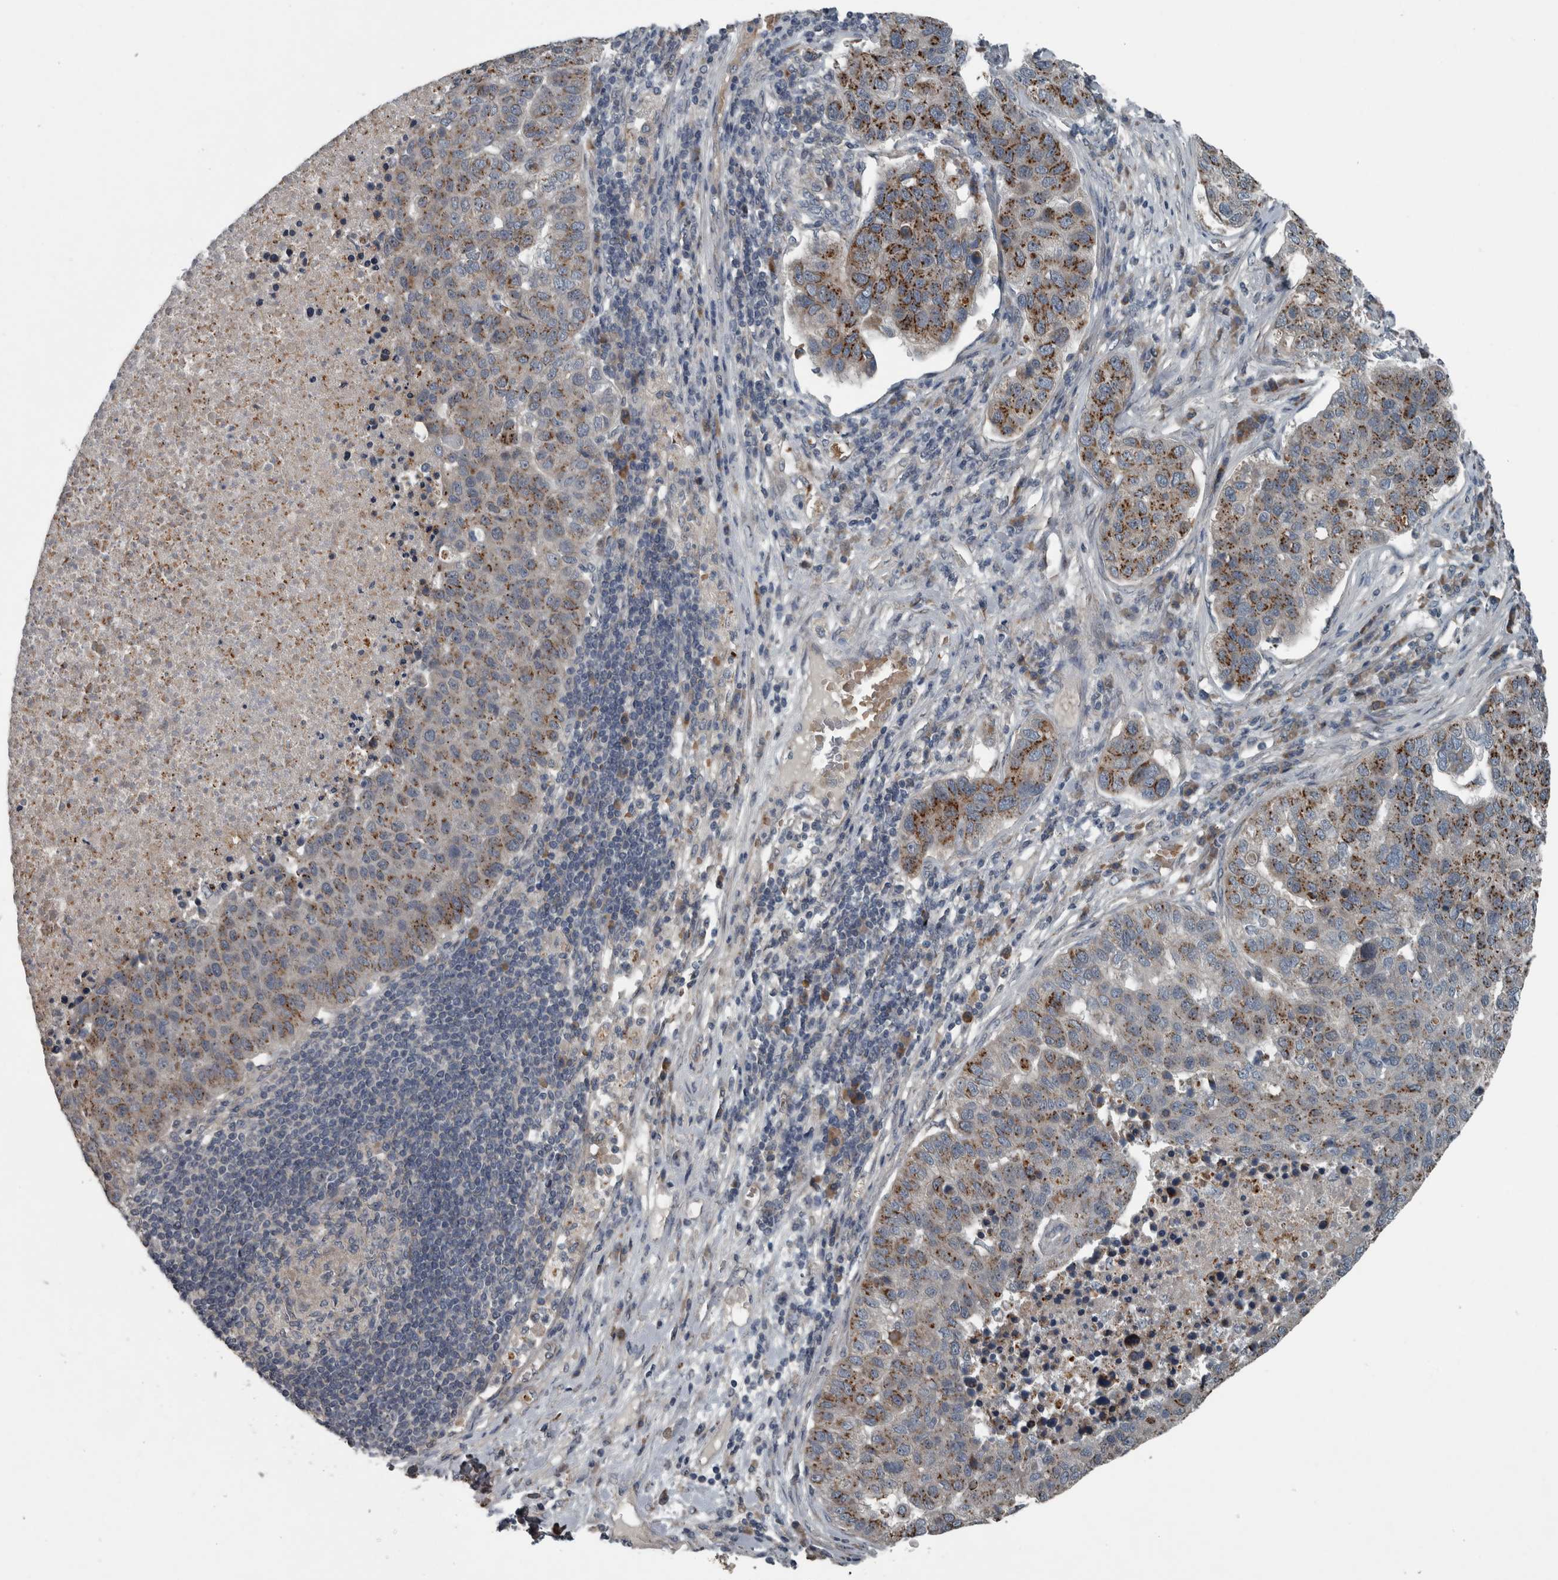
{"staining": {"intensity": "moderate", "quantity": ">75%", "location": "cytoplasmic/membranous"}, "tissue": "pancreatic cancer", "cell_type": "Tumor cells", "image_type": "cancer", "snomed": [{"axis": "morphology", "description": "Adenocarcinoma, NOS"}, {"axis": "topography", "description": "Pancreas"}], "caption": "A photomicrograph of pancreatic cancer stained for a protein shows moderate cytoplasmic/membranous brown staining in tumor cells.", "gene": "ZNF345", "patient": {"sex": "female", "age": 61}}